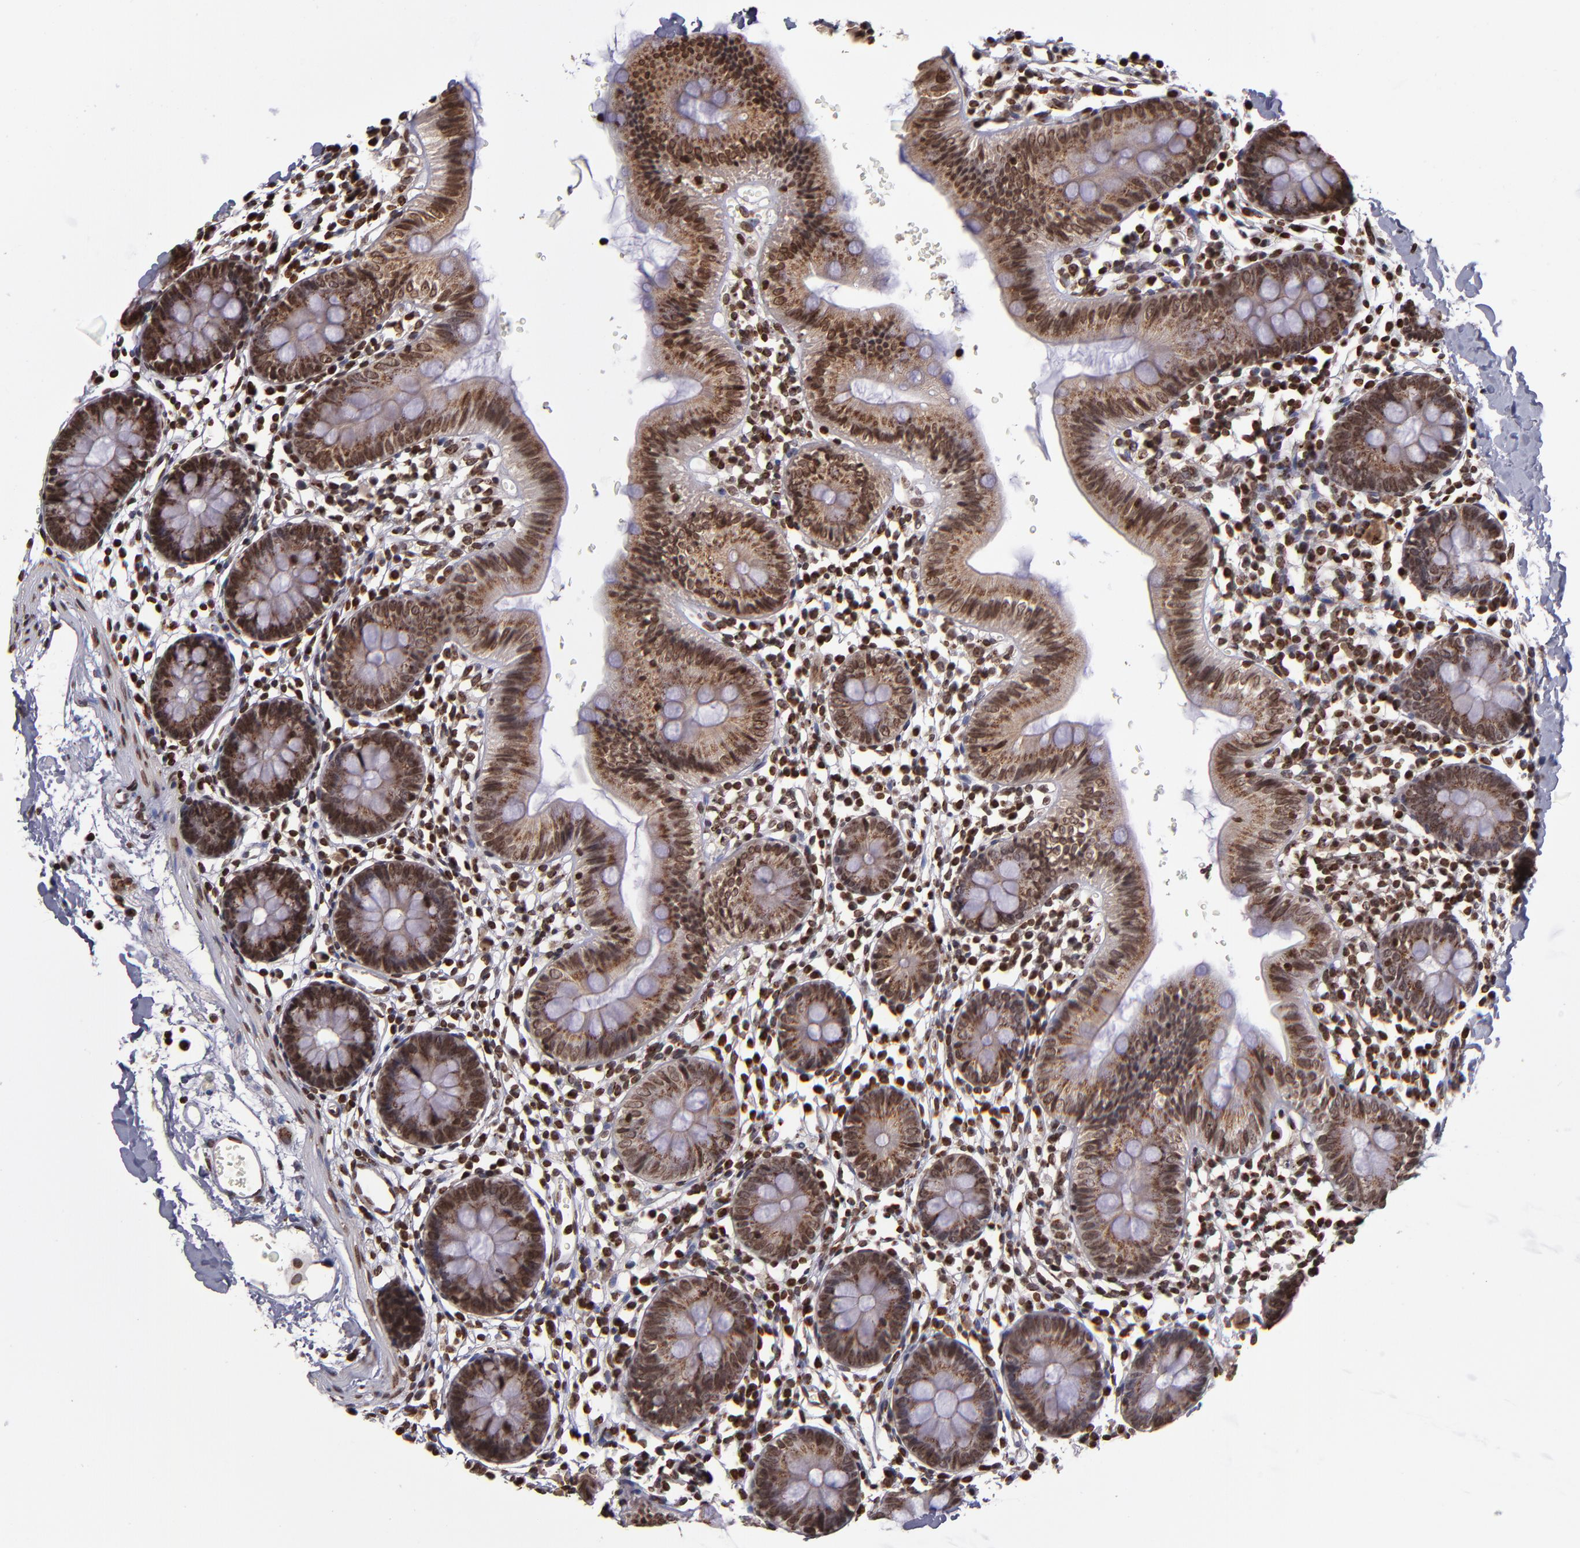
{"staining": {"intensity": "strong", "quantity": ">75%", "location": "nuclear"}, "tissue": "colon", "cell_type": "Endothelial cells", "image_type": "normal", "snomed": [{"axis": "morphology", "description": "Normal tissue, NOS"}, {"axis": "topography", "description": "Colon"}], "caption": "Brown immunohistochemical staining in normal human colon displays strong nuclear expression in approximately >75% of endothelial cells.", "gene": "CSDC2", "patient": {"sex": "male", "age": 14}}